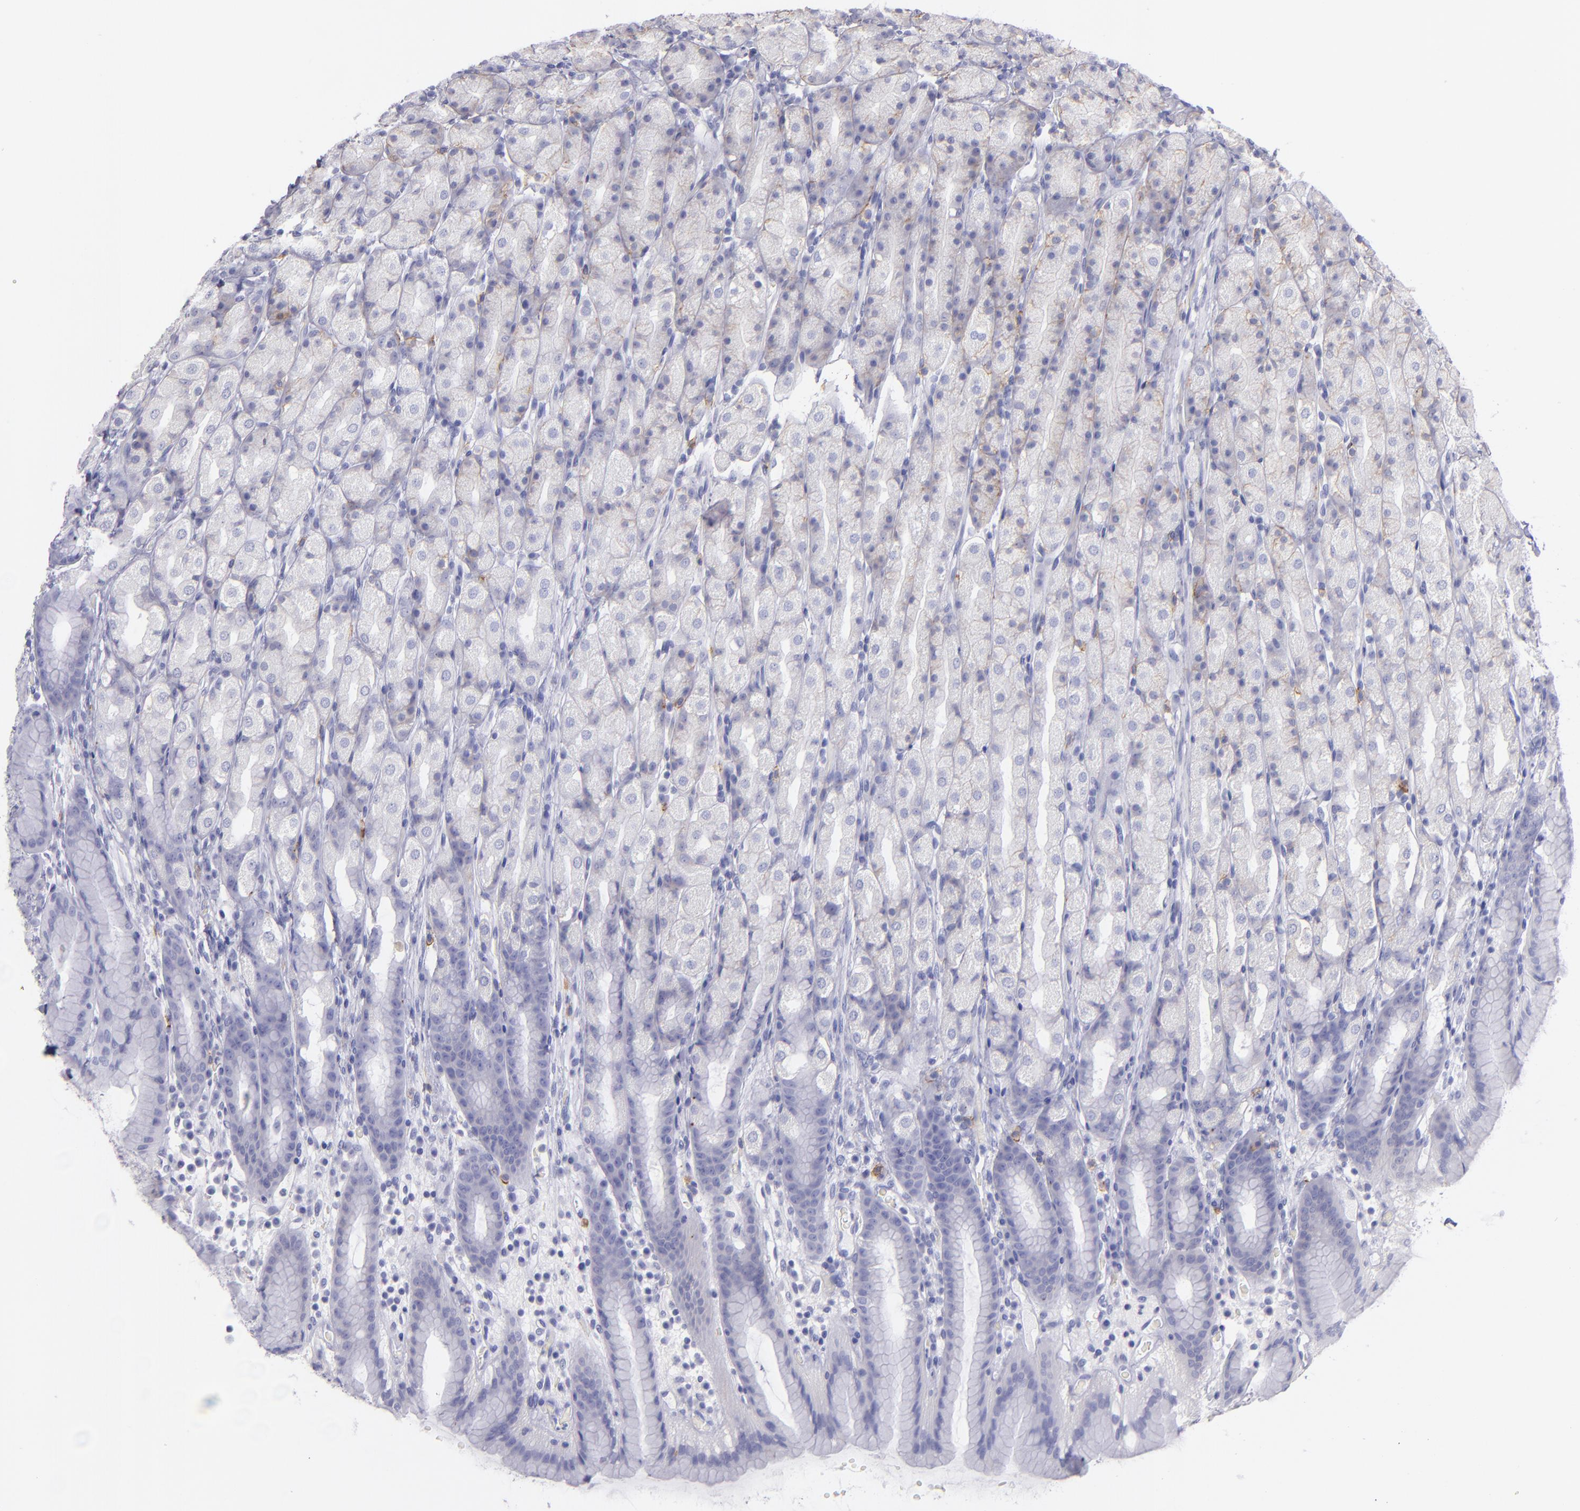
{"staining": {"intensity": "negative", "quantity": "none", "location": "none"}, "tissue": "stomach", "cell_type": "Glandular cells", "image_type": "normal", "snomed": [{"axis": "morphology", "description": "Normal tissue, NOS"}, {"axis": "topography", "description": "Stomach, upper"}], "caption": "Protein analysis of normal stomach demonstrates no significant staining in glandular cells. Brightfield microscopy of immunohistochemistry (IHC) stained with DAB (3,3'-diaminobenzidine) (brown) and hematoxylin (blue), captured at high magnification.", "gene": "CD82", "patient": {"sex": "male", "age": 68}}